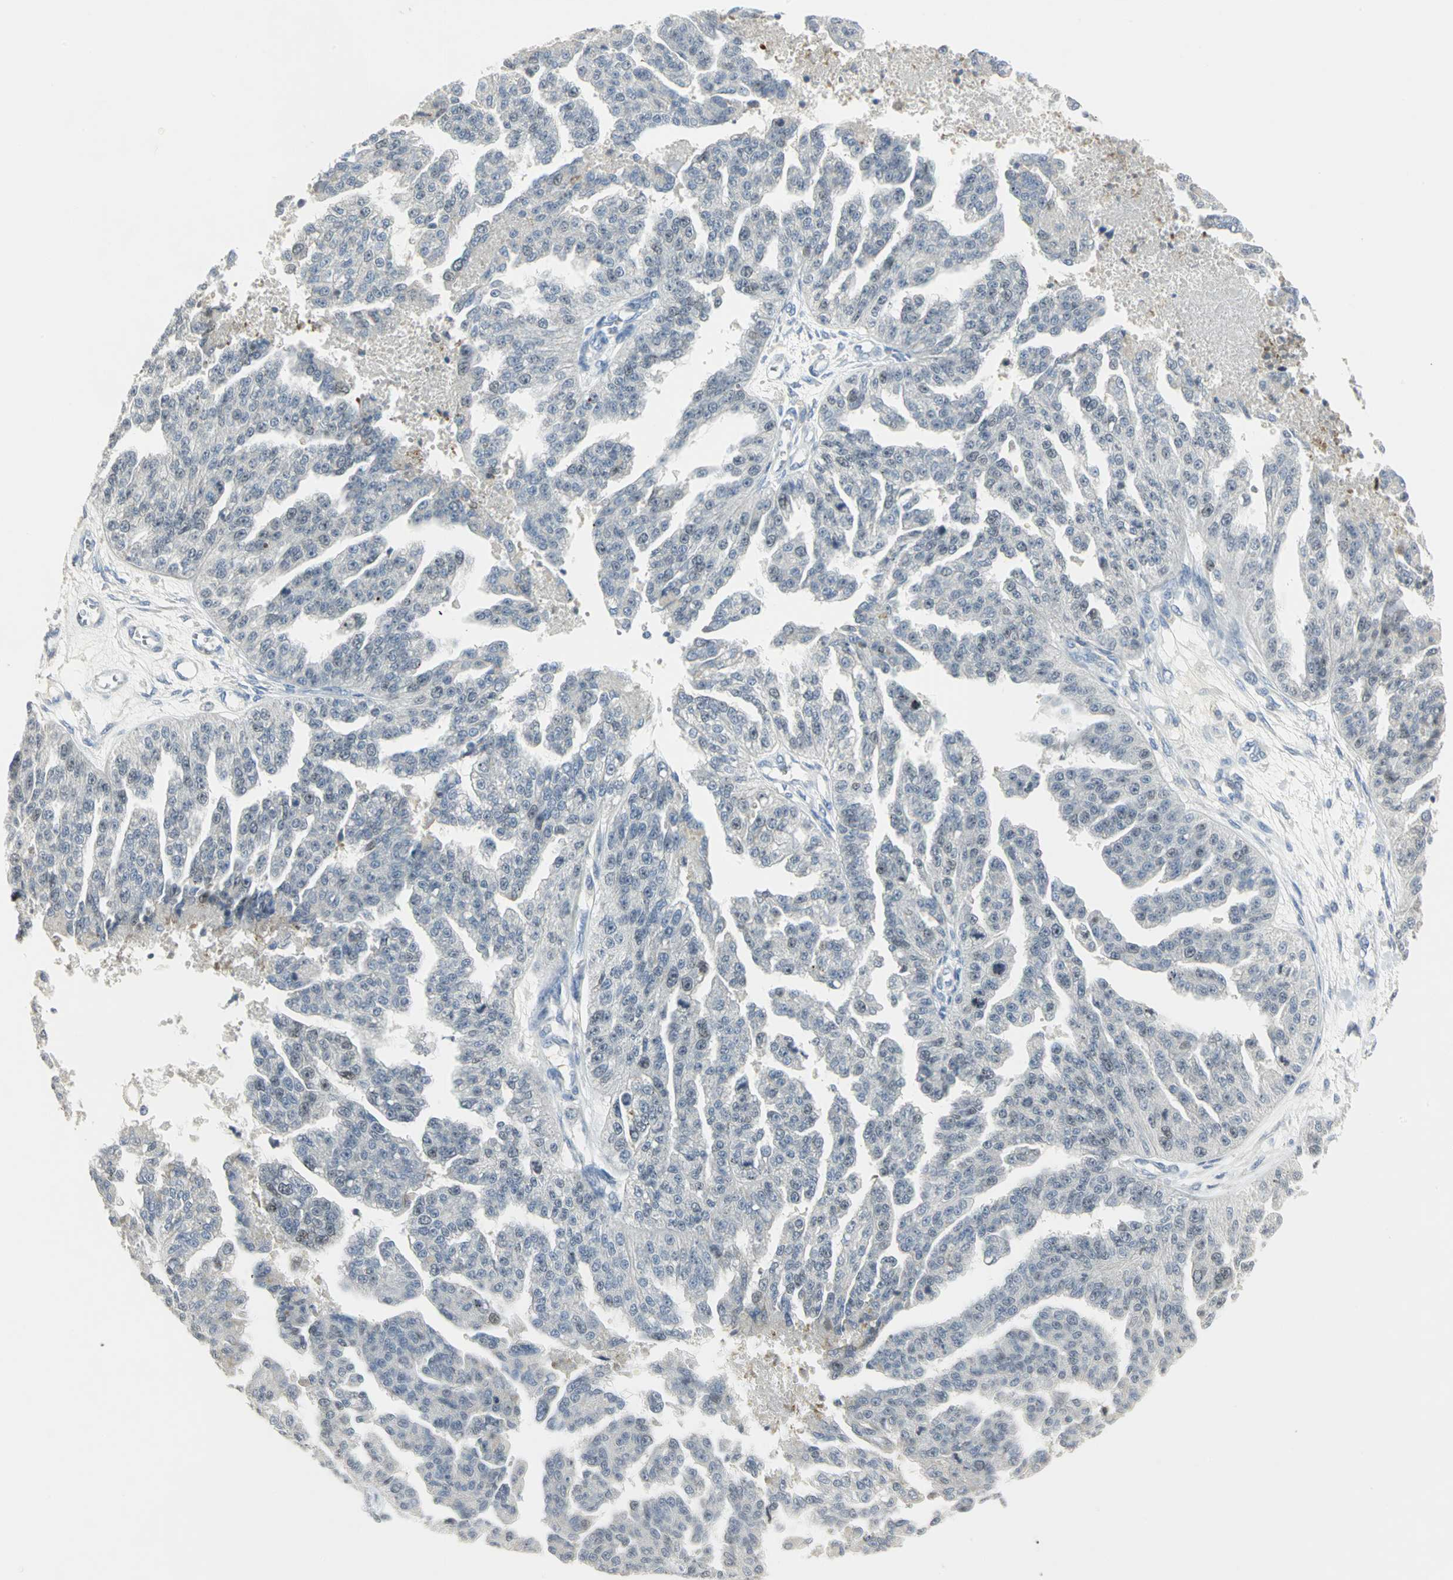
{"staining": {"intensity": "weak", "quantity": "<25%", "location": "nuclear"}, "tissue": "ovarian cancer", "cell_type": "Tumor cells", "image_type": "cancer", "snomed": [{"axis": "morphology", "description": "Cystadenocarcinoma, serous, NOS"}, {"axis": "topography", "description": "Ovary"}], "caption": "The immunohistochemistry histopathology image has no significant positivity in tumor cells of ovarian cancer tissue.", "gene": "BCL6", "patient": {"sex": "female", "age": 58}}